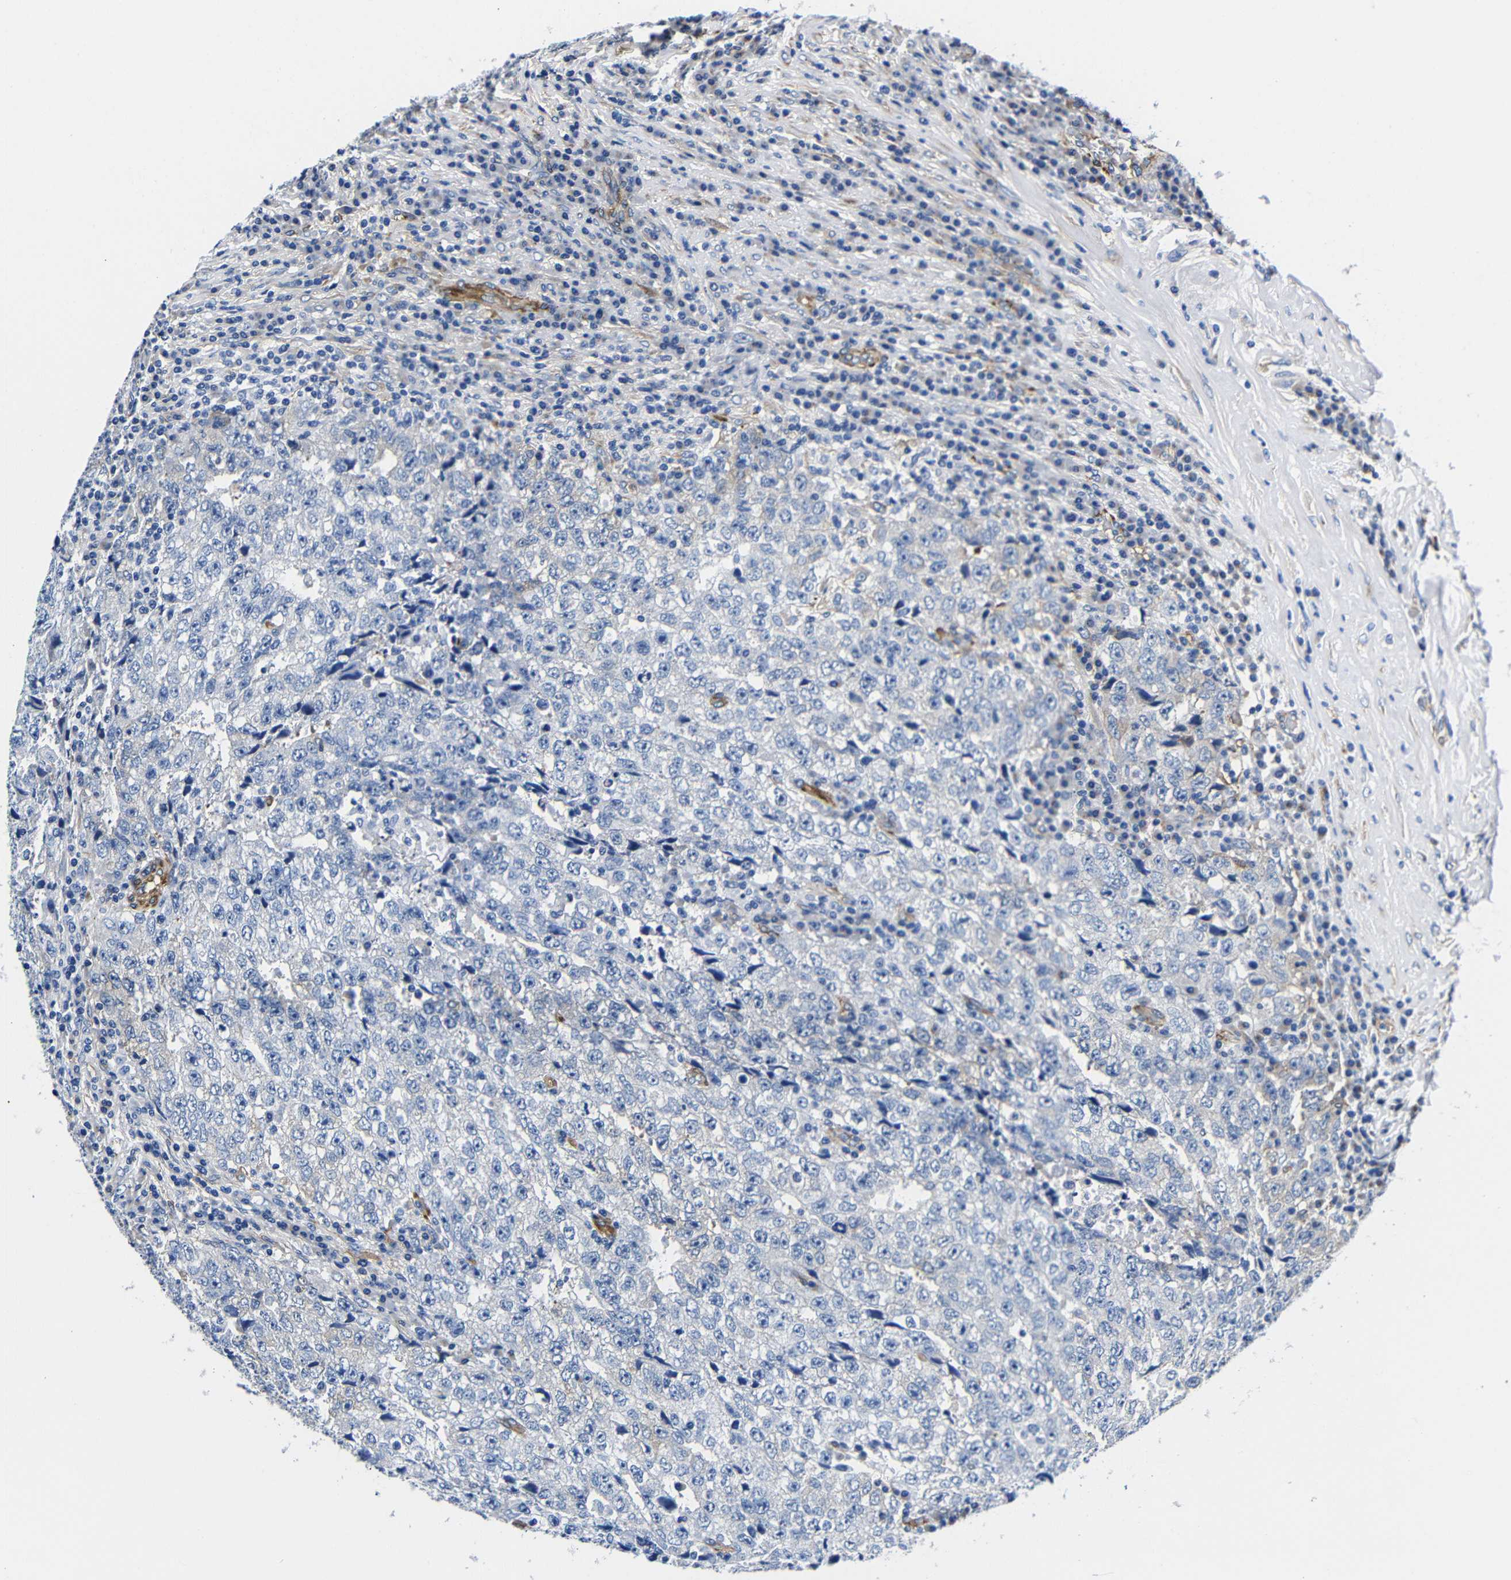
{"staining": {"intensity": "negative", "quantity": "none", "location": "none"}, "tissue": "testis cancer", "cell_type": "Tumor cells", "image_type": "cancer", "snomed": [{"axis": "morphology", "description": "Necrosis, NOS"}, {"axis": "morphology", "description": "Carcinoma, Embryonal, NOS"}, {"axis": "topography", "description": "Testis"}], "caption": "The histopathology image shows no significant expression in tumor cells of testis cancer.", "gene": "LRIG1", "patient": {"sex": "male", "age": 19}}